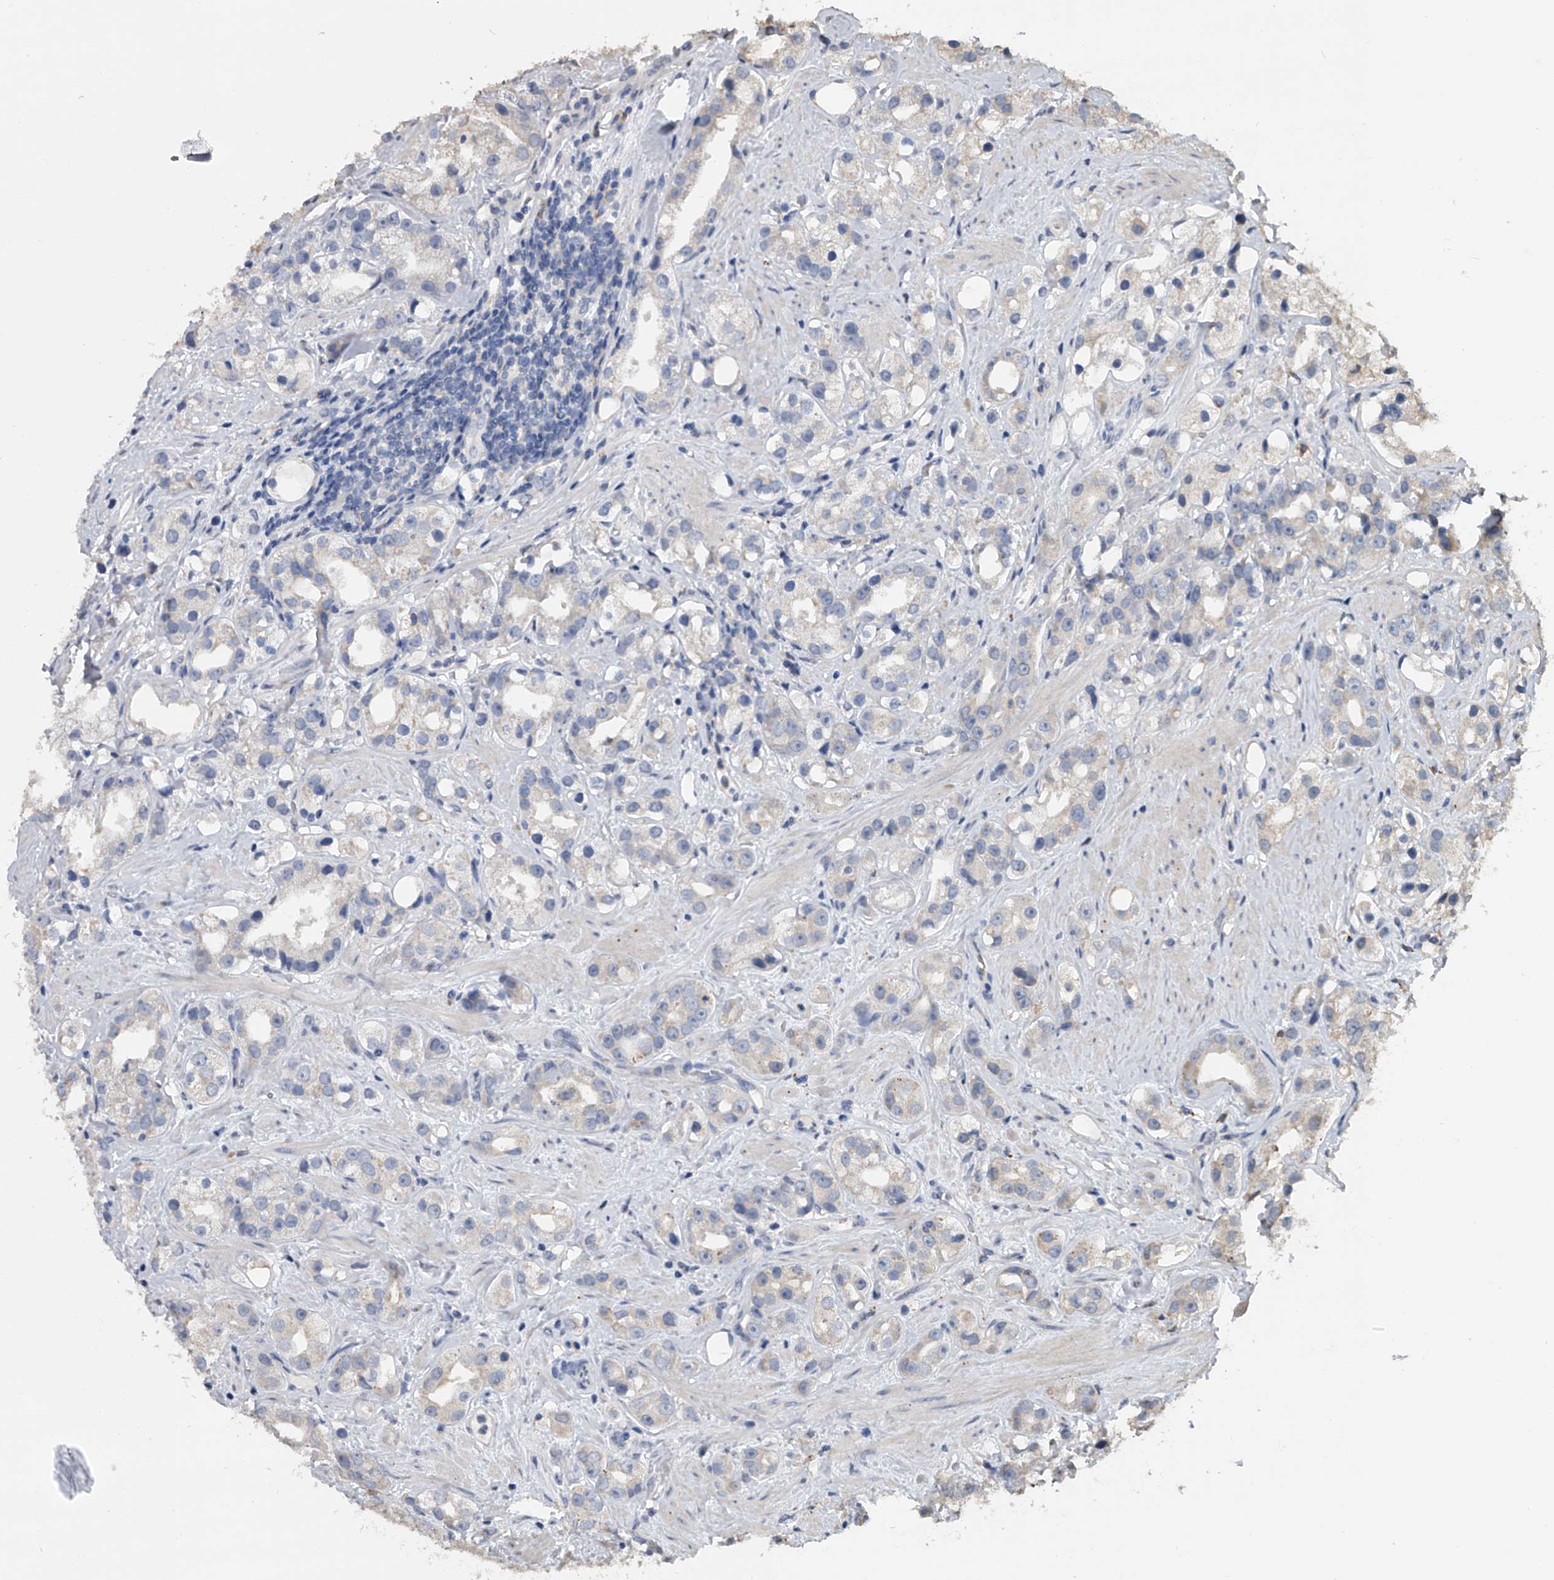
{"staining": {"intensity": "negative", "quantity": "none", "location": "none"}, "tissue": "prostate cancer", "cell_type": "Tumor cells", "image_type": "cancer", "snomed": [{"axis": "morphology", "description": "Adenocarcinoma, NOS"}, {"axis": "topography", "description": "Prostate"}], "caption": "Adenocarcinoma (prostate) was stained to show a protein in brown. There is no significant positivity in tumor cells.", "gene": "DOCK9", "patient": {"sex": "male", "age": 79}}